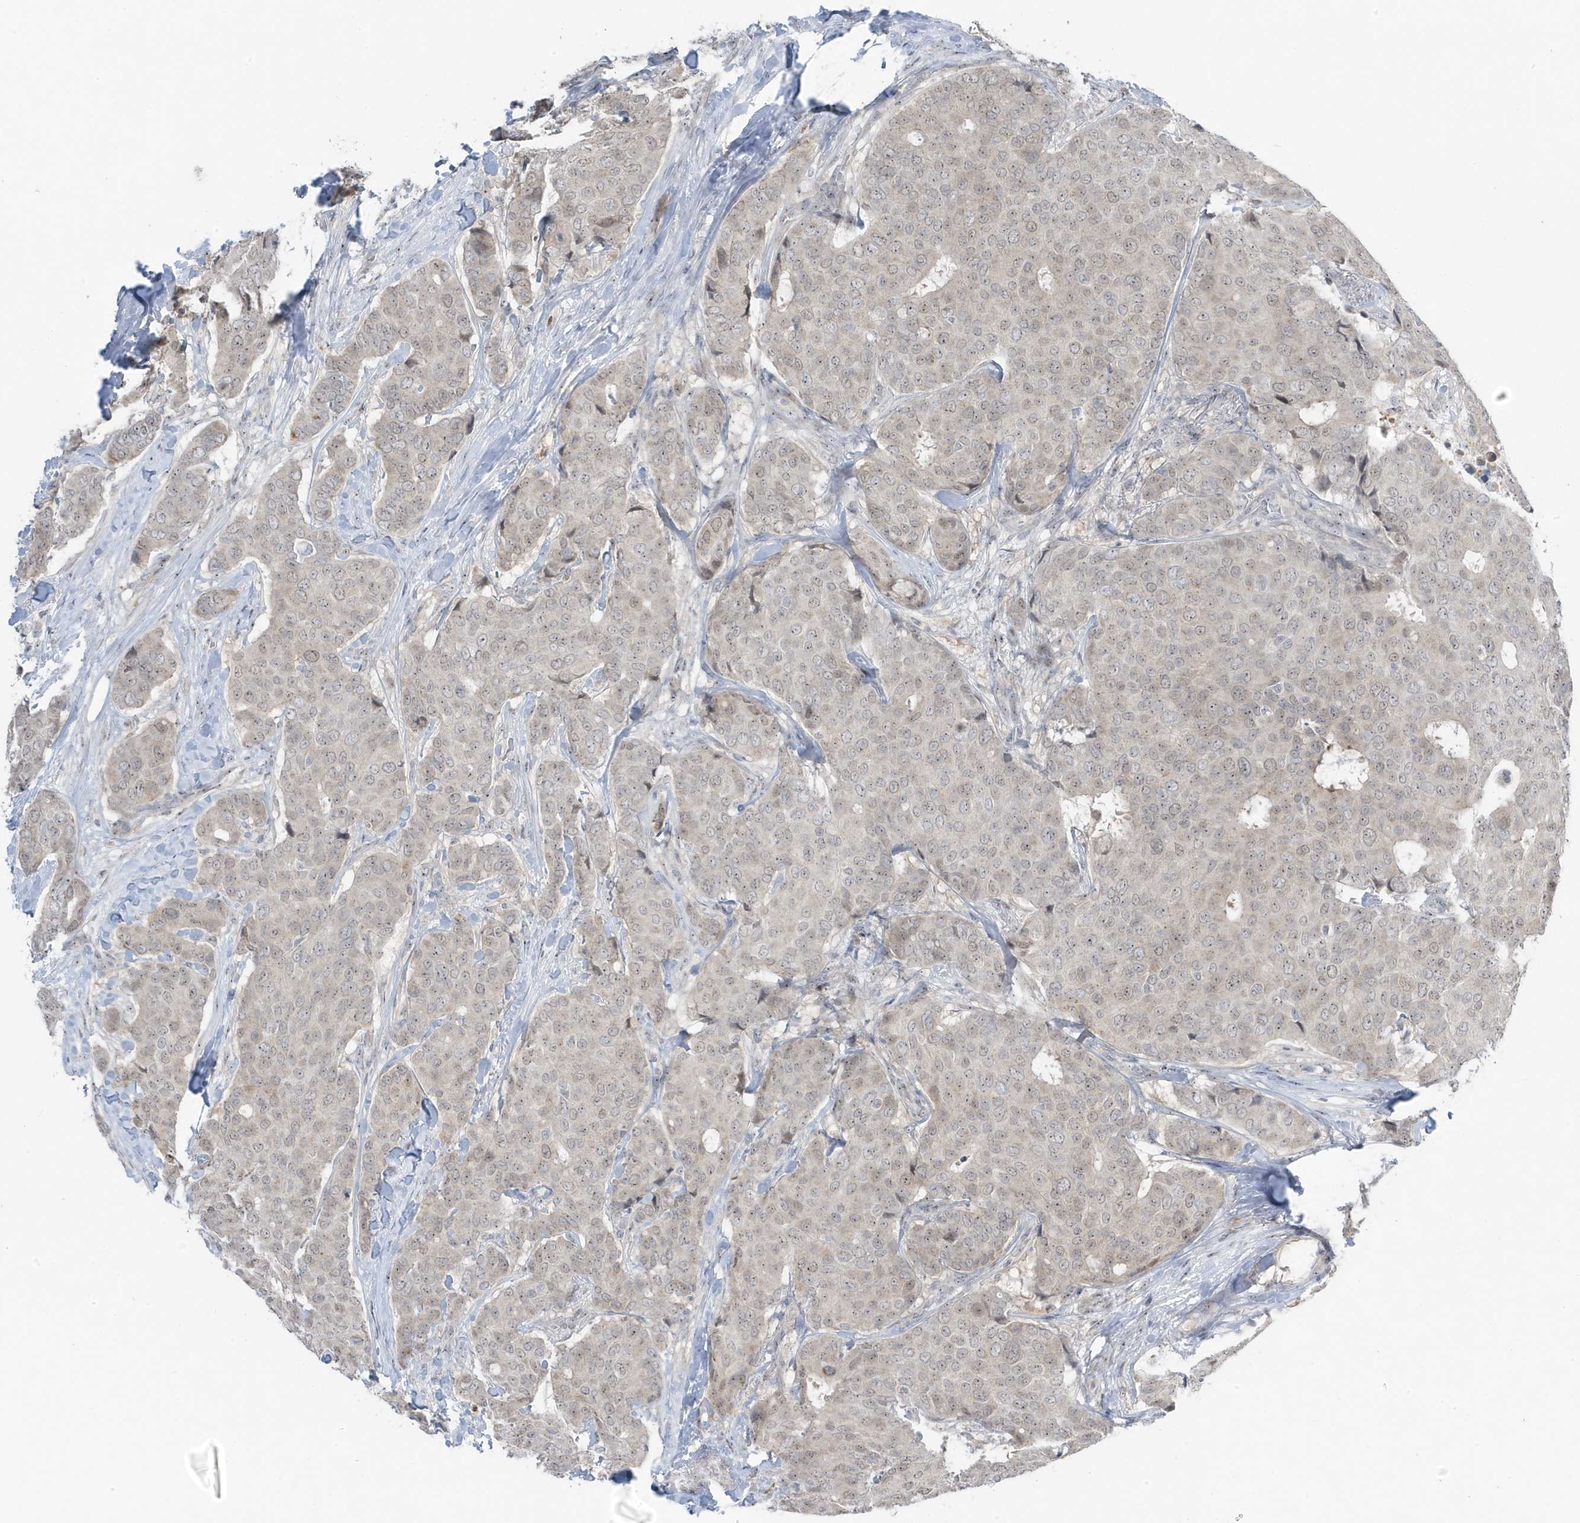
{"staining": {"intensity": "weak", "quantity": "25%-75%", "location": "nuclear"}, "tissue": "breast cancer", "cell_type": "Tumor cells", "image_type": "cancer", "snomed": [{"axis": "morphology", "description": "Duct carcinoma"}, {"axis": "topography", "description": "Breast"}], "caption": "Human infiltrating ductal carcinoma (breast) stained for a protein (brown) demonstrates weak nuclear positive positivity in about 25%-75% of tumor cells.", "gene": "TSEN15", "patient": {"sex": "female", "age": 75}}